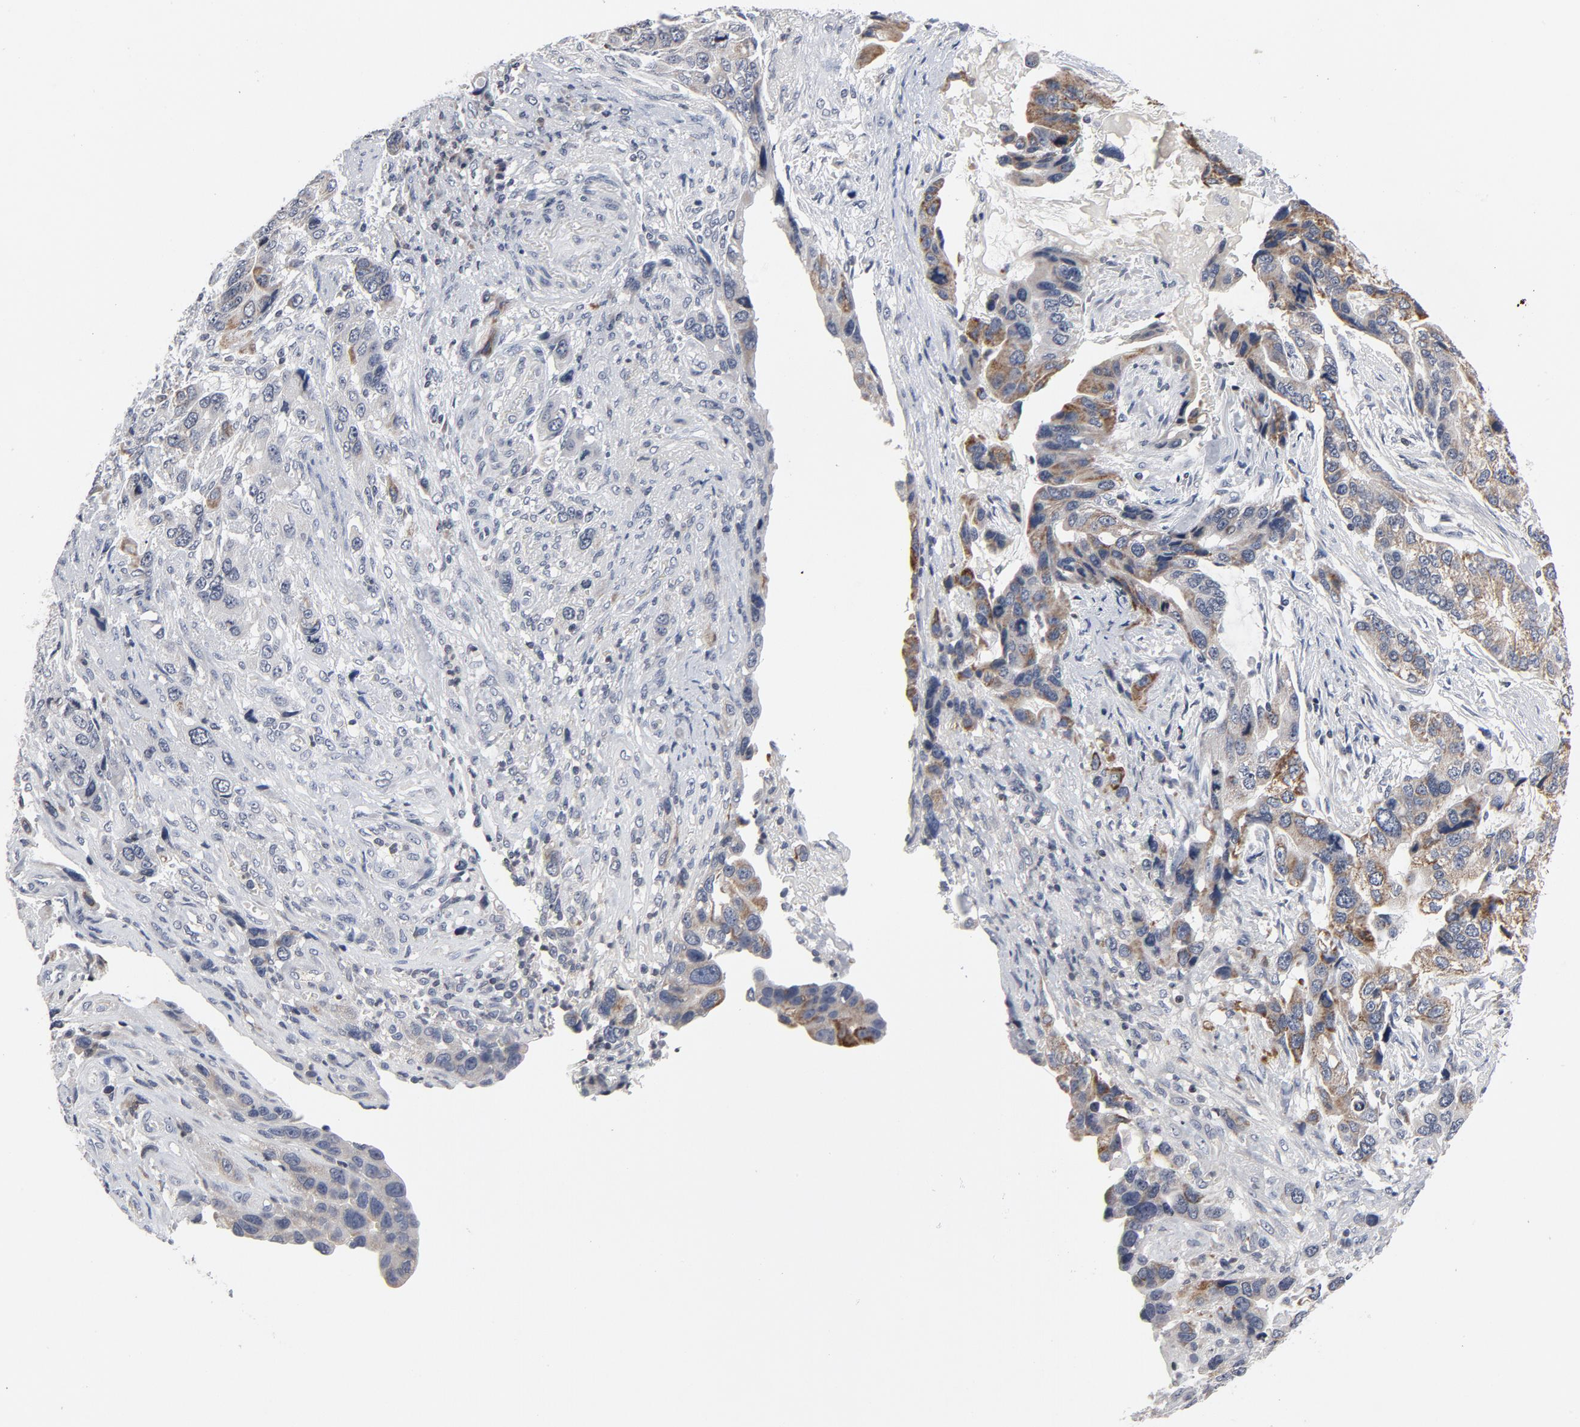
{"staining": {"intensity": "weak", "quantity": "25%-75%", "location": "cytoplasmic/membranous"}, "tissue": "stomach cancer", "cell_type": "Tumor cells", "image_type": "cancer", "snomed": [{"axis": "morphology", "description": "Adenocarcinoma, NOS"}, {"axis": "topography", "description": "Stomach, lower"}], "caption": "Immunohistochemistry (IHC) image of adenocarcinoma (stomach) stained for a protein (brown), which shows low levels of weak cytoplasmic/membranous expression in about 25%-75% of tumor cells.", "gene": "TCL1A", "patient": {"sex": "female", "age": 93}}